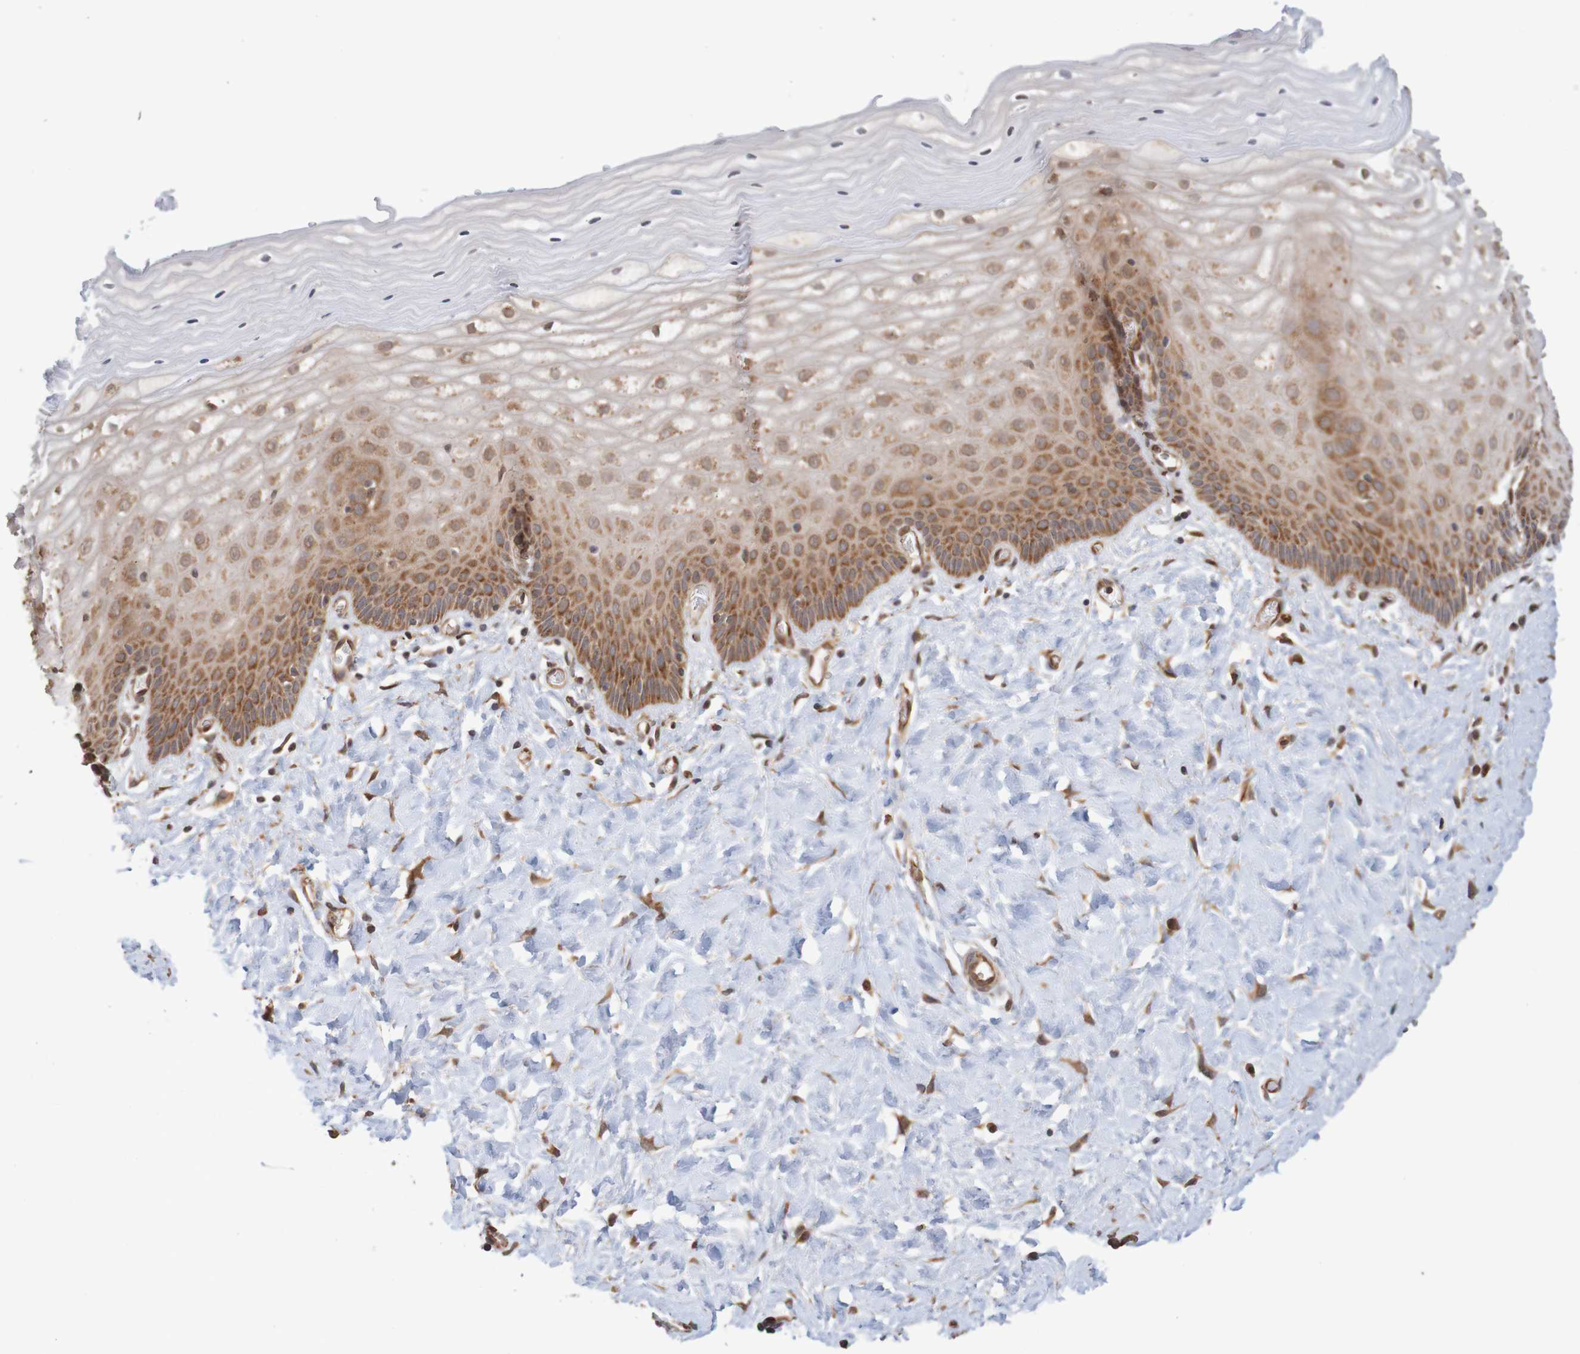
{"staining": {"intensity": "strong", "quantity": ">75%", "location": "cytoplasmic/membranous"}, "tissue": "cervix", "cell_type": "Glandular cells", "image_type": "normal", "snomed": [{"axis": "morphology", "description": "Normal tissue, NOS"}, {"axis": "topography", "description": "Cervix"}], "caption": "Protein staining reveals strong cytoplasmic/membranous positivity in approximately >75% of glandular cells in benign cervix. Immunohistochemistry (ihc) stains the protein in brown and the nuclei are stained blue.", "gene": "MRPL52", "patient": {"sex": "female", "age": 55}}